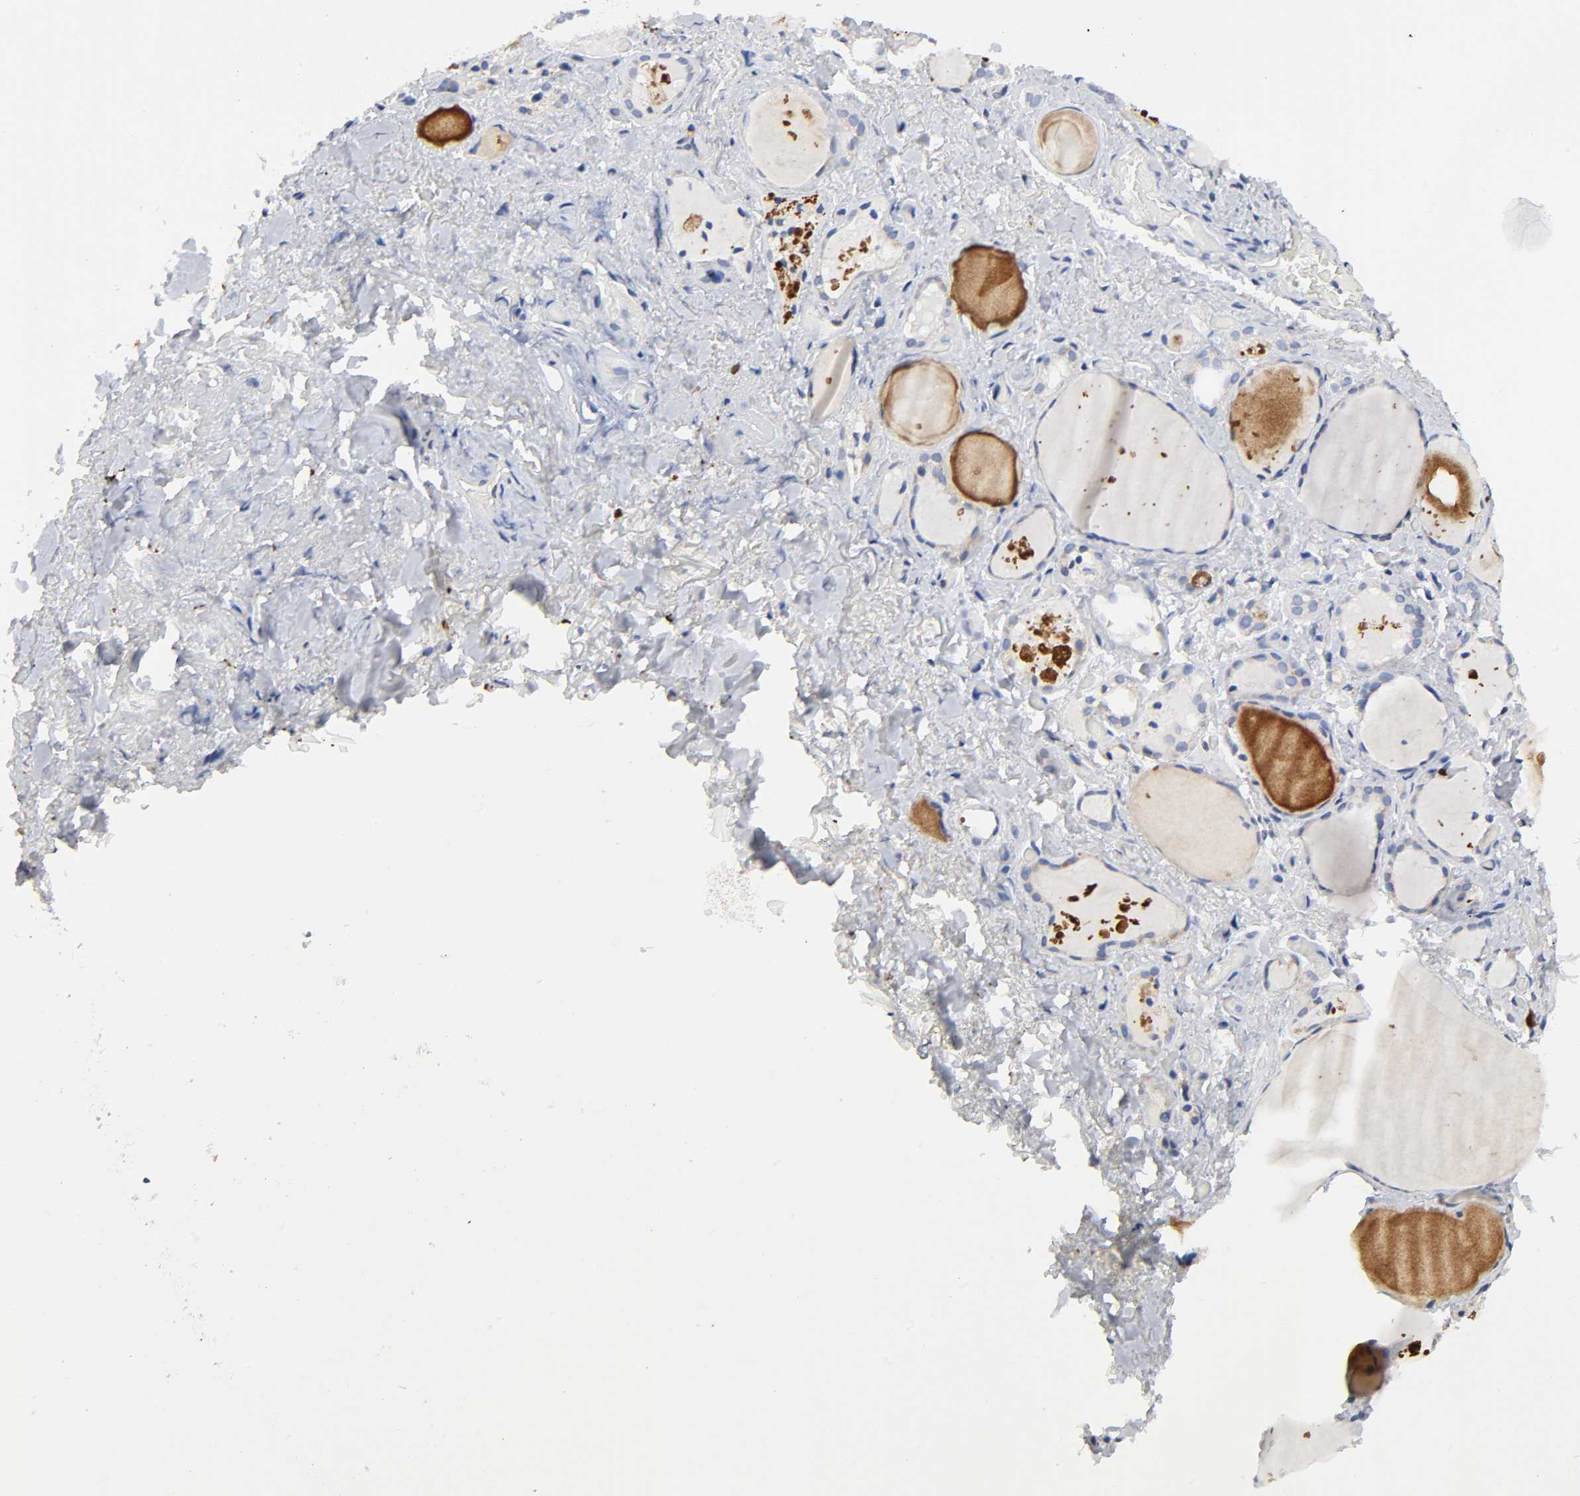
{"staining": {"intensity": "weak", "quantity": "<25%", "location": "cytoplasmic/membranous"}, "tissue": "thyroid gland", "cell_type": "Glandular cells", "image_type": "normal", "snomed": [{"axis": "morphology", "description": "Normal tissue, NOS"}, {"axis": "morphology", "description": "Papillary adenocarcinoma, NOS"}, {"axis": "topography", "description": "Thyroid gland"}], "caption": "This micrograph is of normal thyroid gland stained with immunohistochemistry to label a protein in brown with the nuclei are counter-stained blue. There is no expression in glandular cells. The staining was performed using DAB to visualize the protein expression in brown, while the nuclei were stained in blue with hematoxylin (Magnification: 20x).", "gene": "AOPEP", "patient": {"sex": "female", "age": 30}}